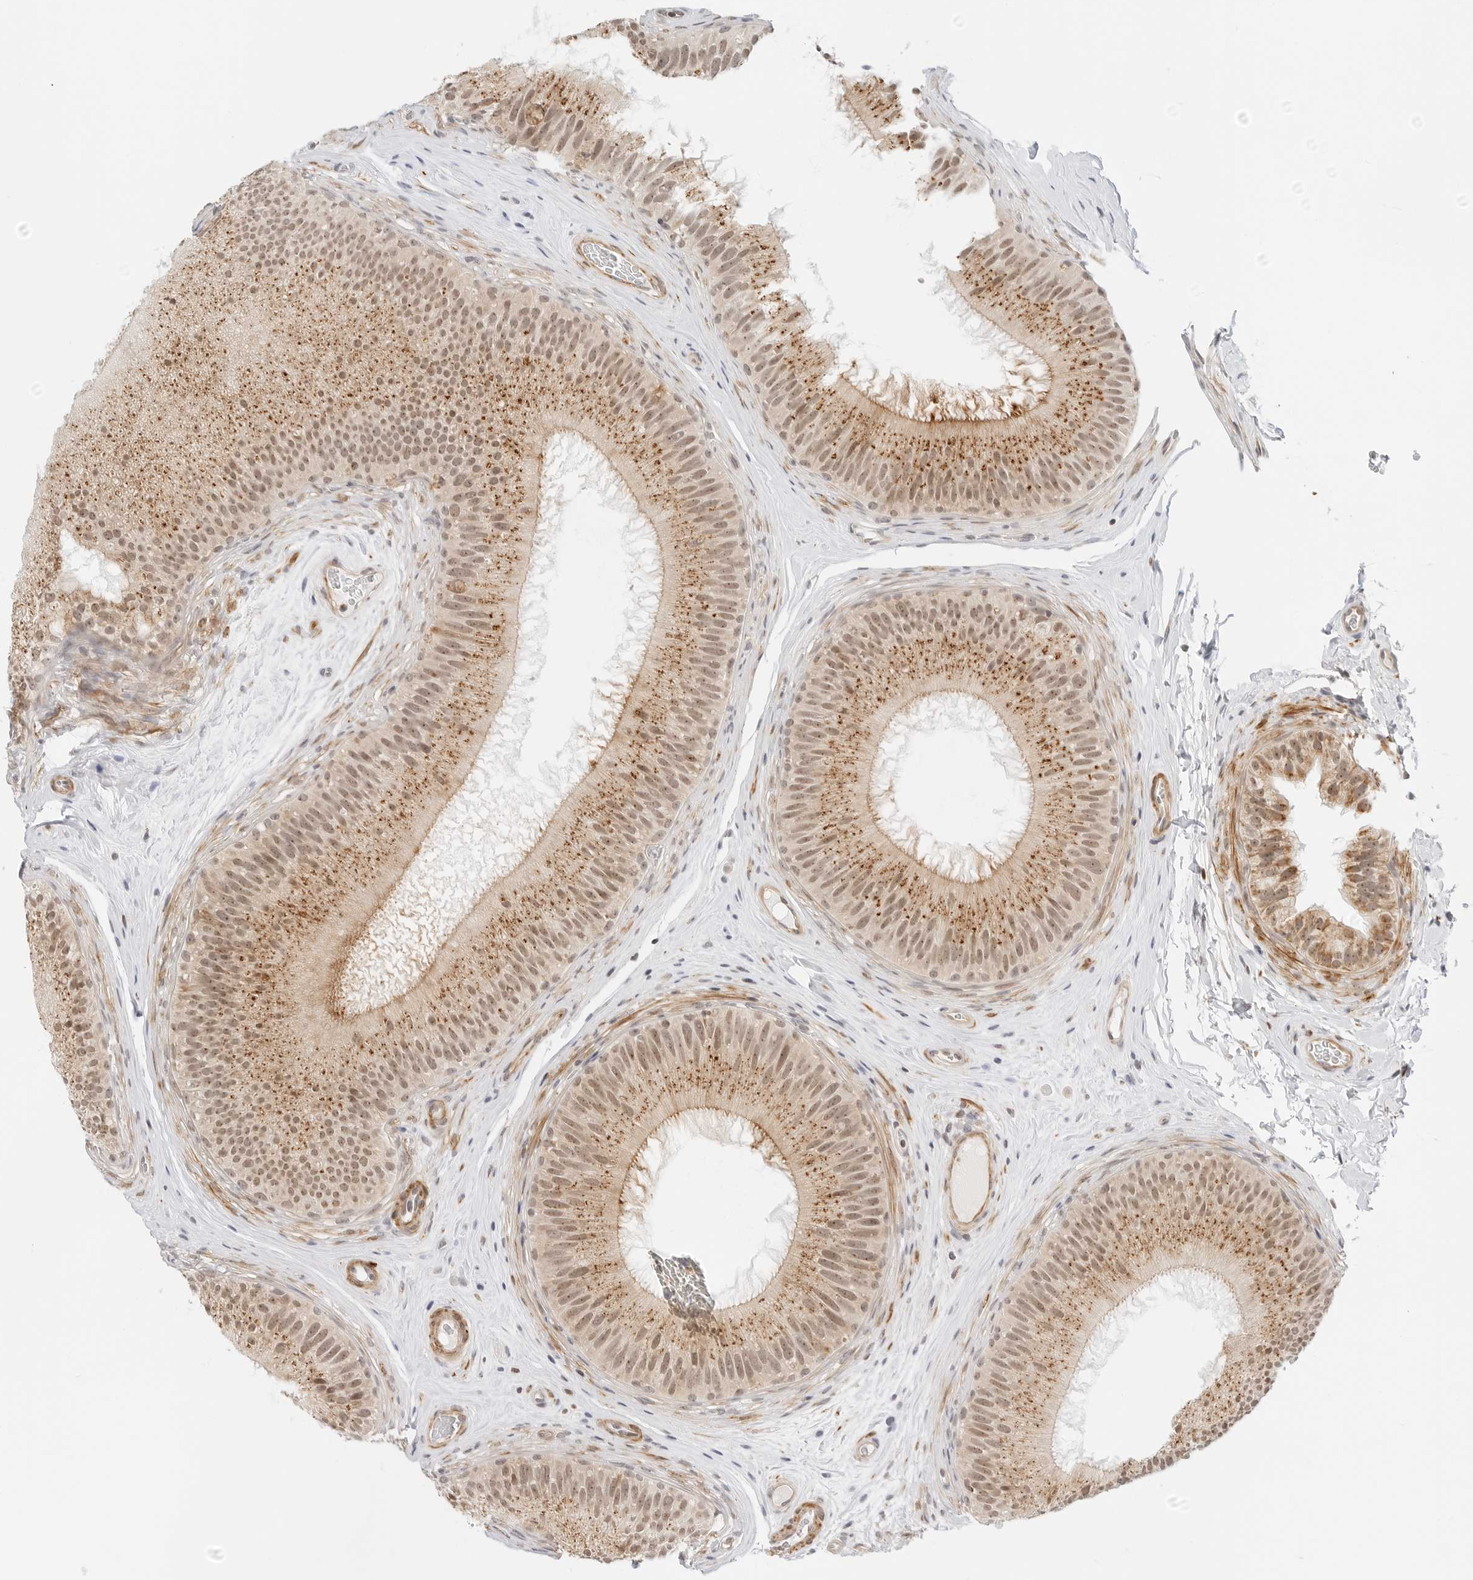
{"staining": {"intensity": "moderate", "quantity": ">75%", "location": "cytoplasmic/membranous,nuclear"}, "tissue": "epididymis", "cell_type": "Glandular cells", "image_type": "normal", "snomed": [{"axis": "morphology", "description": "Normal tissue, NOS"}, {"axis": "topography", "description": "Epididymis"}], "caption": "Immunohistochemistry (IHC) (DAB (3,3'-diaminobenzidine)) staining of unremarkable epididymis demonstrates moderate cytoplasmic/membranous,nuclear protein staining in about >75% of glandular cells.", "gene": "GORAB", "patient": {"sex": "male", "age": 45}}